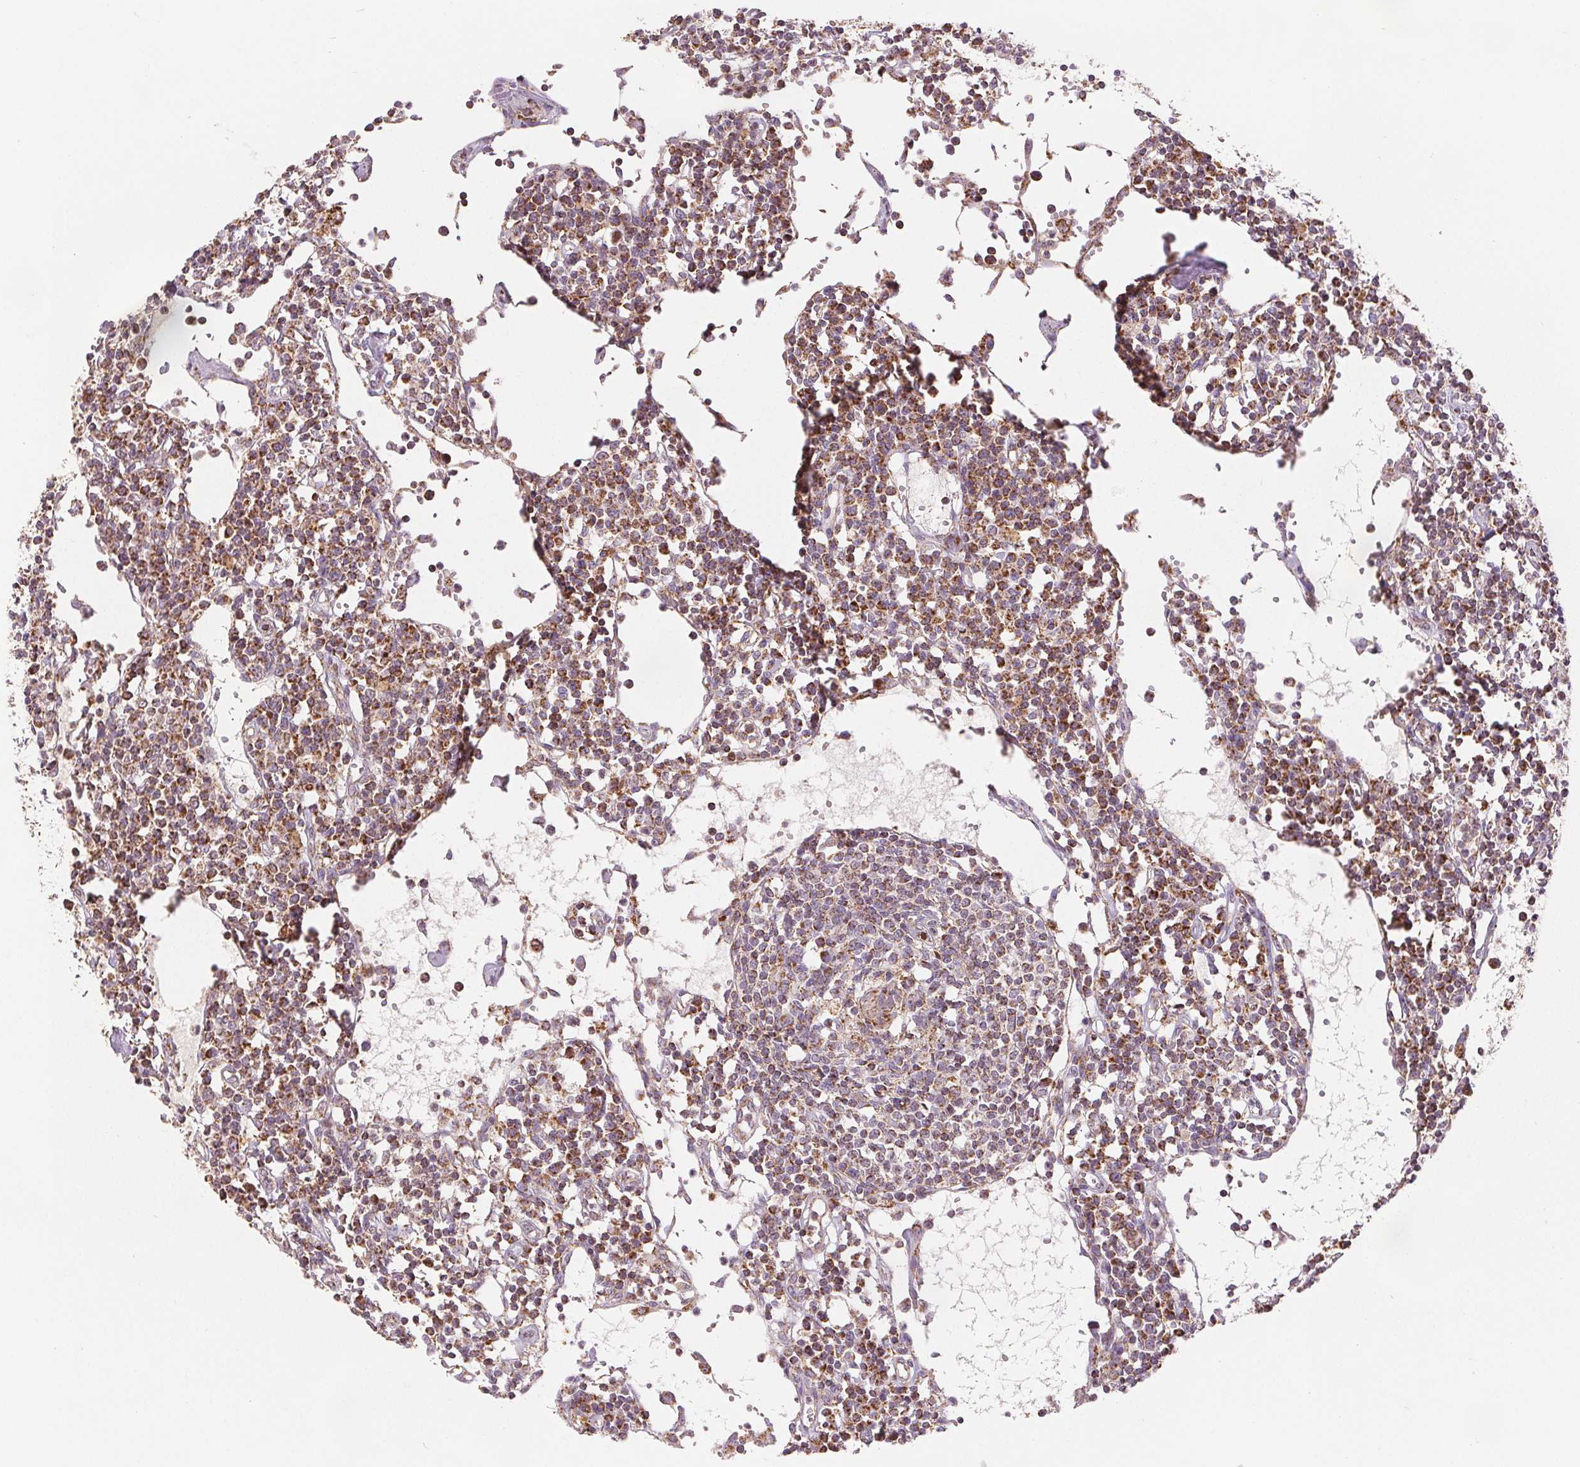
{"staining": {"intensity": "strong", "quantity": "<25%", "location": "cytoplasmic/membranous"}, "tissue": "lymph node", "cell_type": "Germinal center cells", "image_type": "normal", "snomed": [{"axis": "morphology", "description": "Normal tissue, NOS"}, {"axis": "topography", "description": "Lymph node"}], "caption": "Immunohistochemical staining of unremarkable human lymph node reveals medium levels of strong cytoplasmic/membranous expression in approximately <25% of germinal center cells.", "gene": "SDHB", "patient": {"sex": "female", "age": 78}}